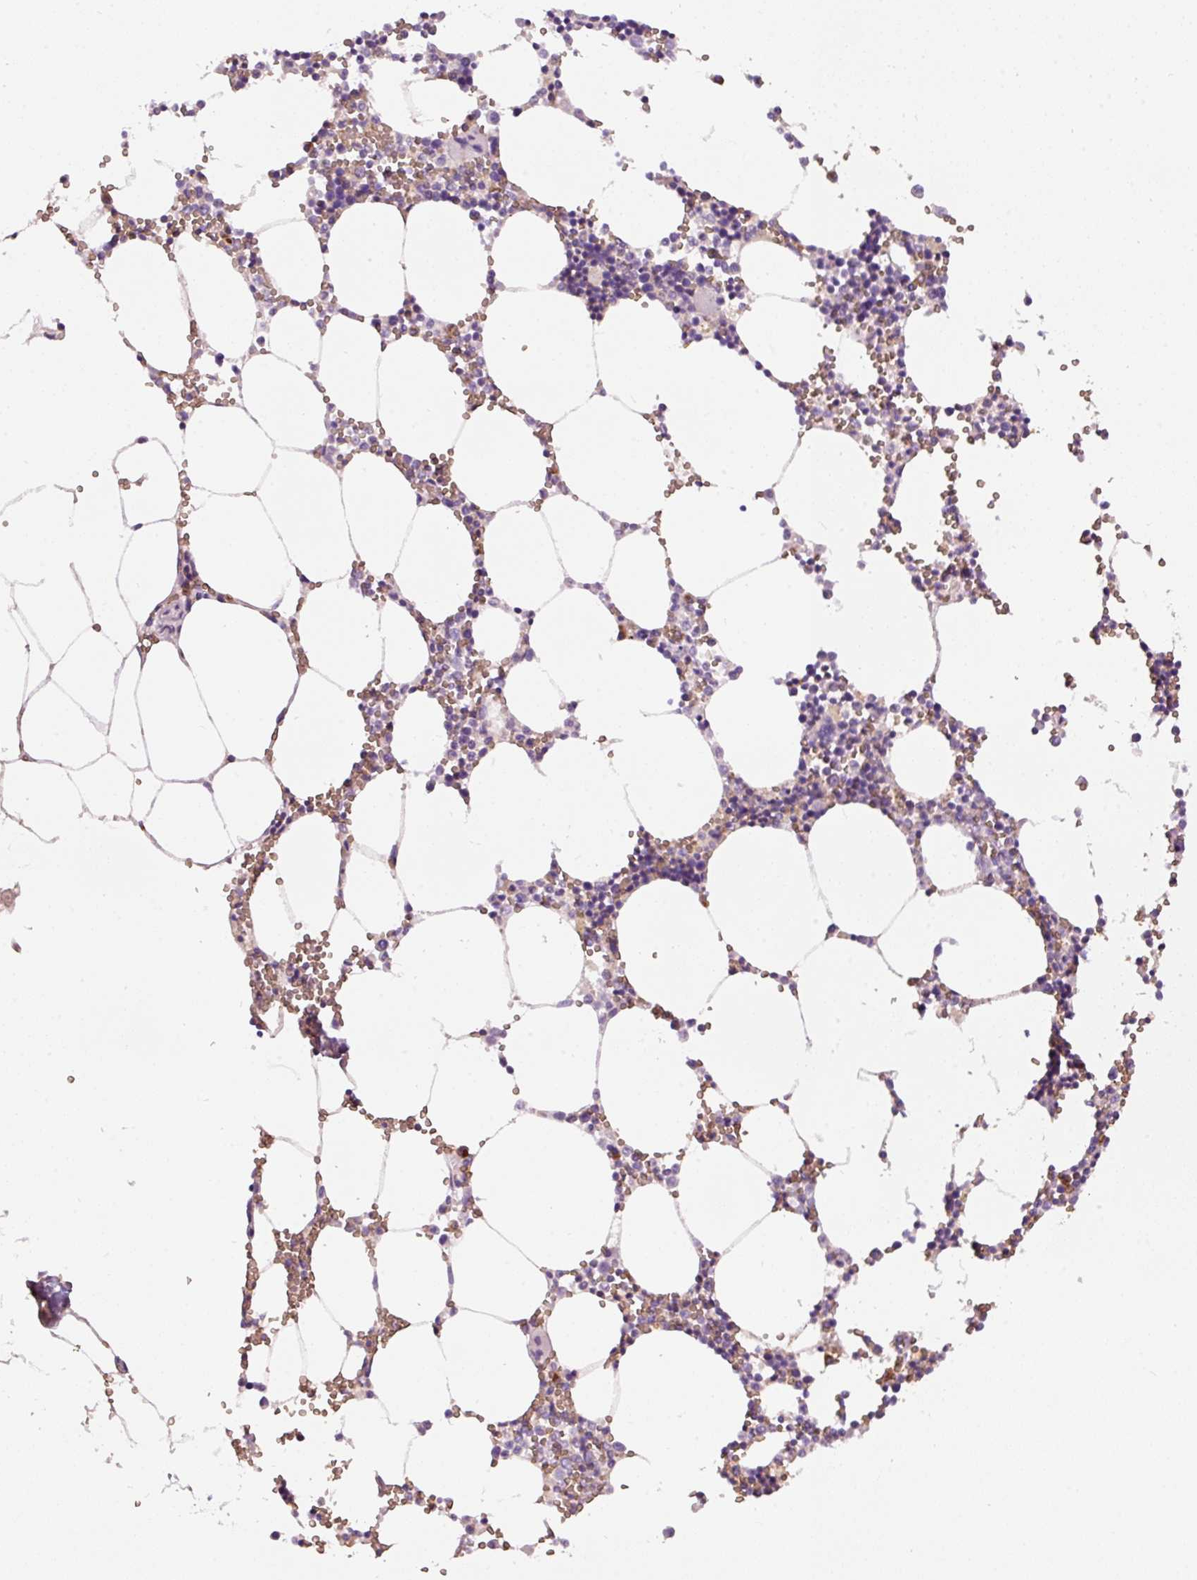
{"staining": {"intensity": "moderate", "quantity": "<25%", "location": "cytoplasmic/membranous"}, "tissue": "bone marrow", "cell_type": "Hematopoietic cells", "image_type": "normal", "snomed": [{"axis": "morphology", "description": "Normal tissue, NOS"}, {"axis": "topography", "description": "Bone marrow"}], "caption": "Human bone marrow stained with a brown dye reveals moderate cytoplasmic/membranous positive expression in about <25% of hematopoietic cells.", "gene": "PRRC2A", "patient": {"sex": "male", "age": 54}}